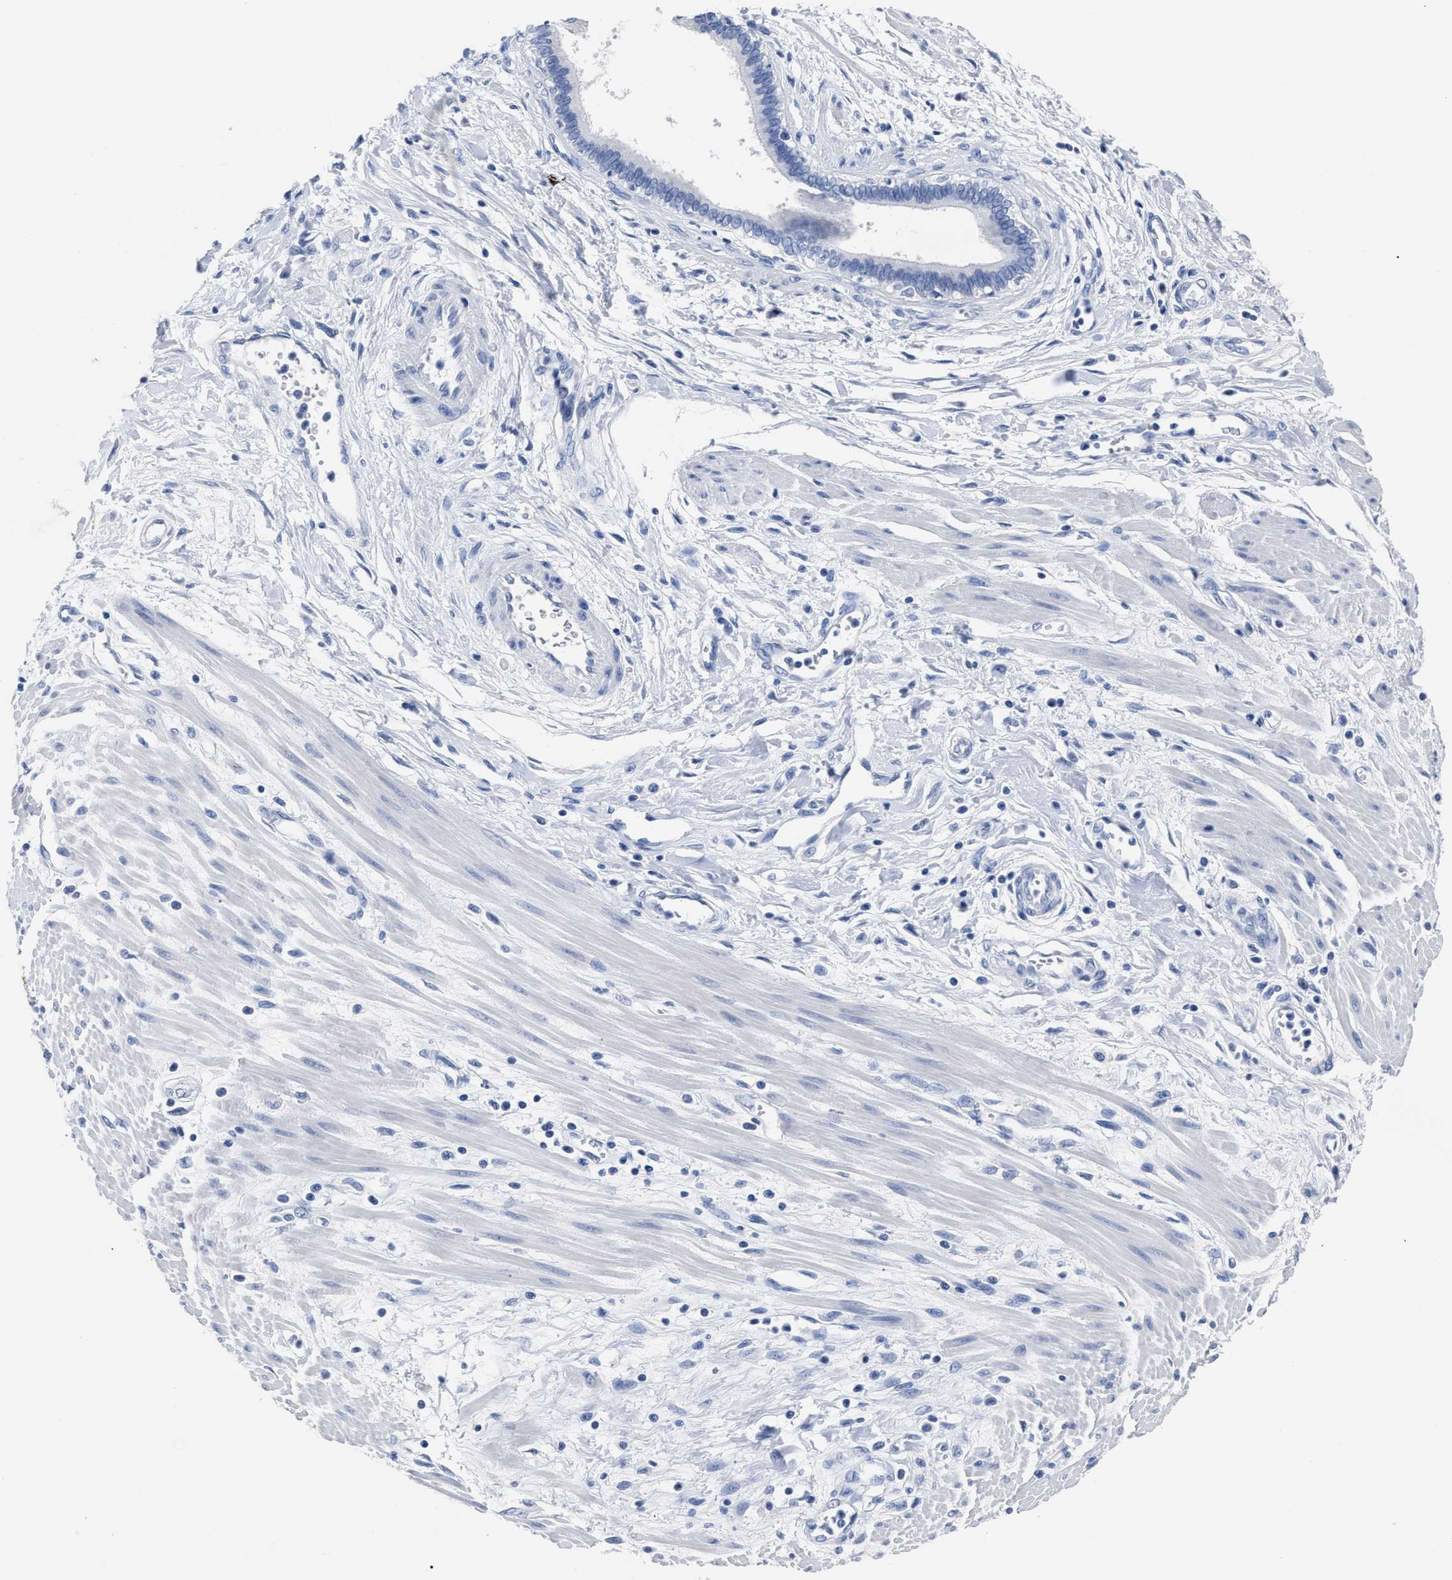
{"staining": {"intensity": "negative", "quantity": "none", "location": "none"}, "tissue": "pancreatic cancer", "cell_type": "Tumor cells", "image_type": "cancer", "snomed": [{"axis": "morphology", "description": "Normal tissue, NOS"}, {"axis": "topography", "description": "Lymph node"}], "caption": "Immunohistochemistry (IHC) of human pancreatic cancer reveals no expression in tumor cells.", "gene": "ALPG", "patient": {"sex": "male", "age": 50}}